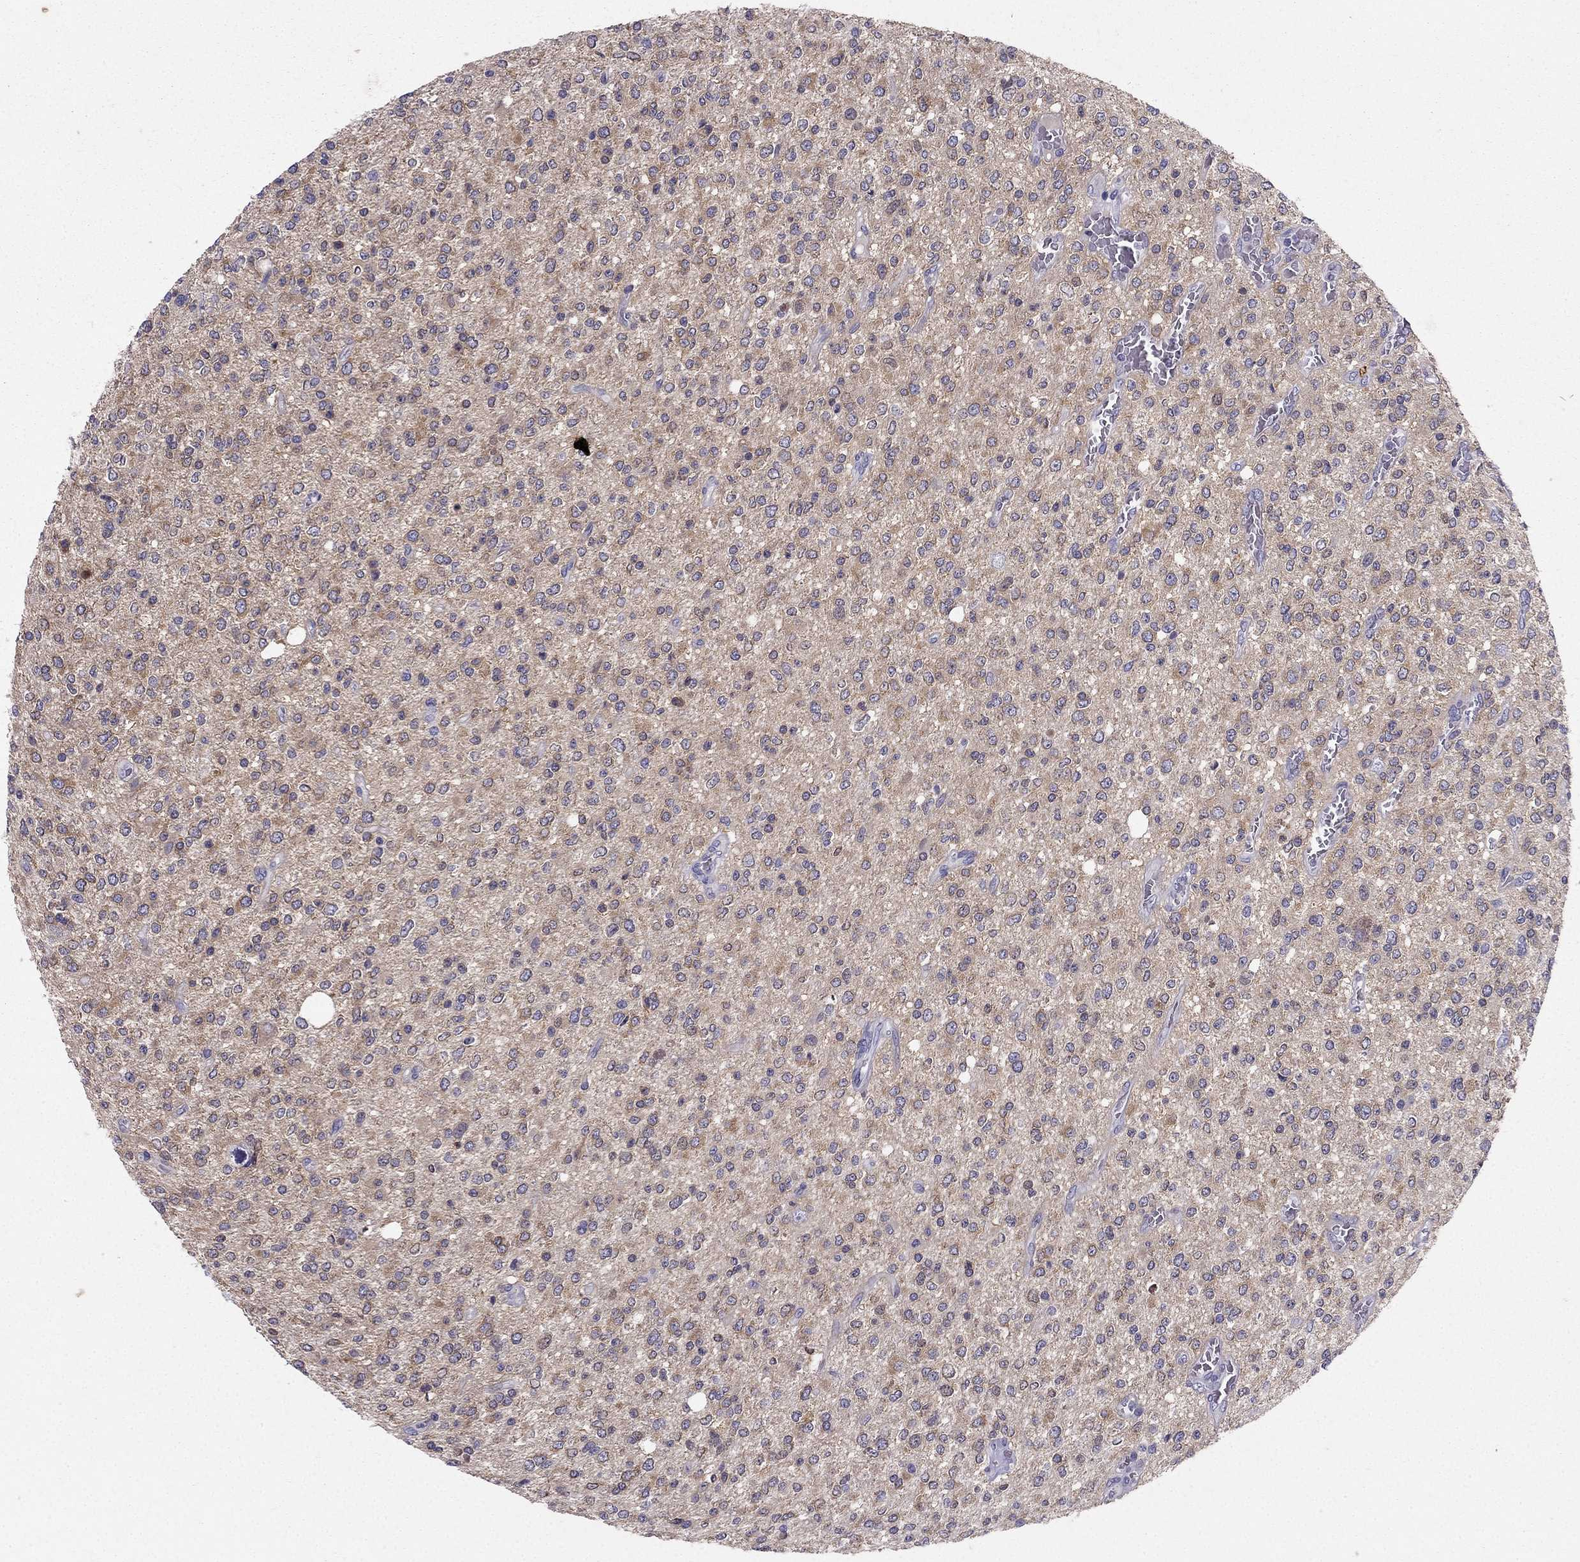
{"staining": {"intensity": "negative", "quantity": "none", "location": "none"}, "tissue": "glioma", "cell_type": "Tumor cells", "image_type": "cancer", "snomed": [{"axis": "morphology", "description": "Glioma, malignant, Low grade"}, {"axis": "topography", "description": "Brain"}], "caption": "Immunohistochemistry micrograph of human glioma stained for a protein (brown), which shows no positivity in tumor cells. The staining is performed using DAB brown chromogen with nuclei counter-stained in using hematoxylin.", "gene": "SYT5", "patient": {"sex": "male", "age": 67}}